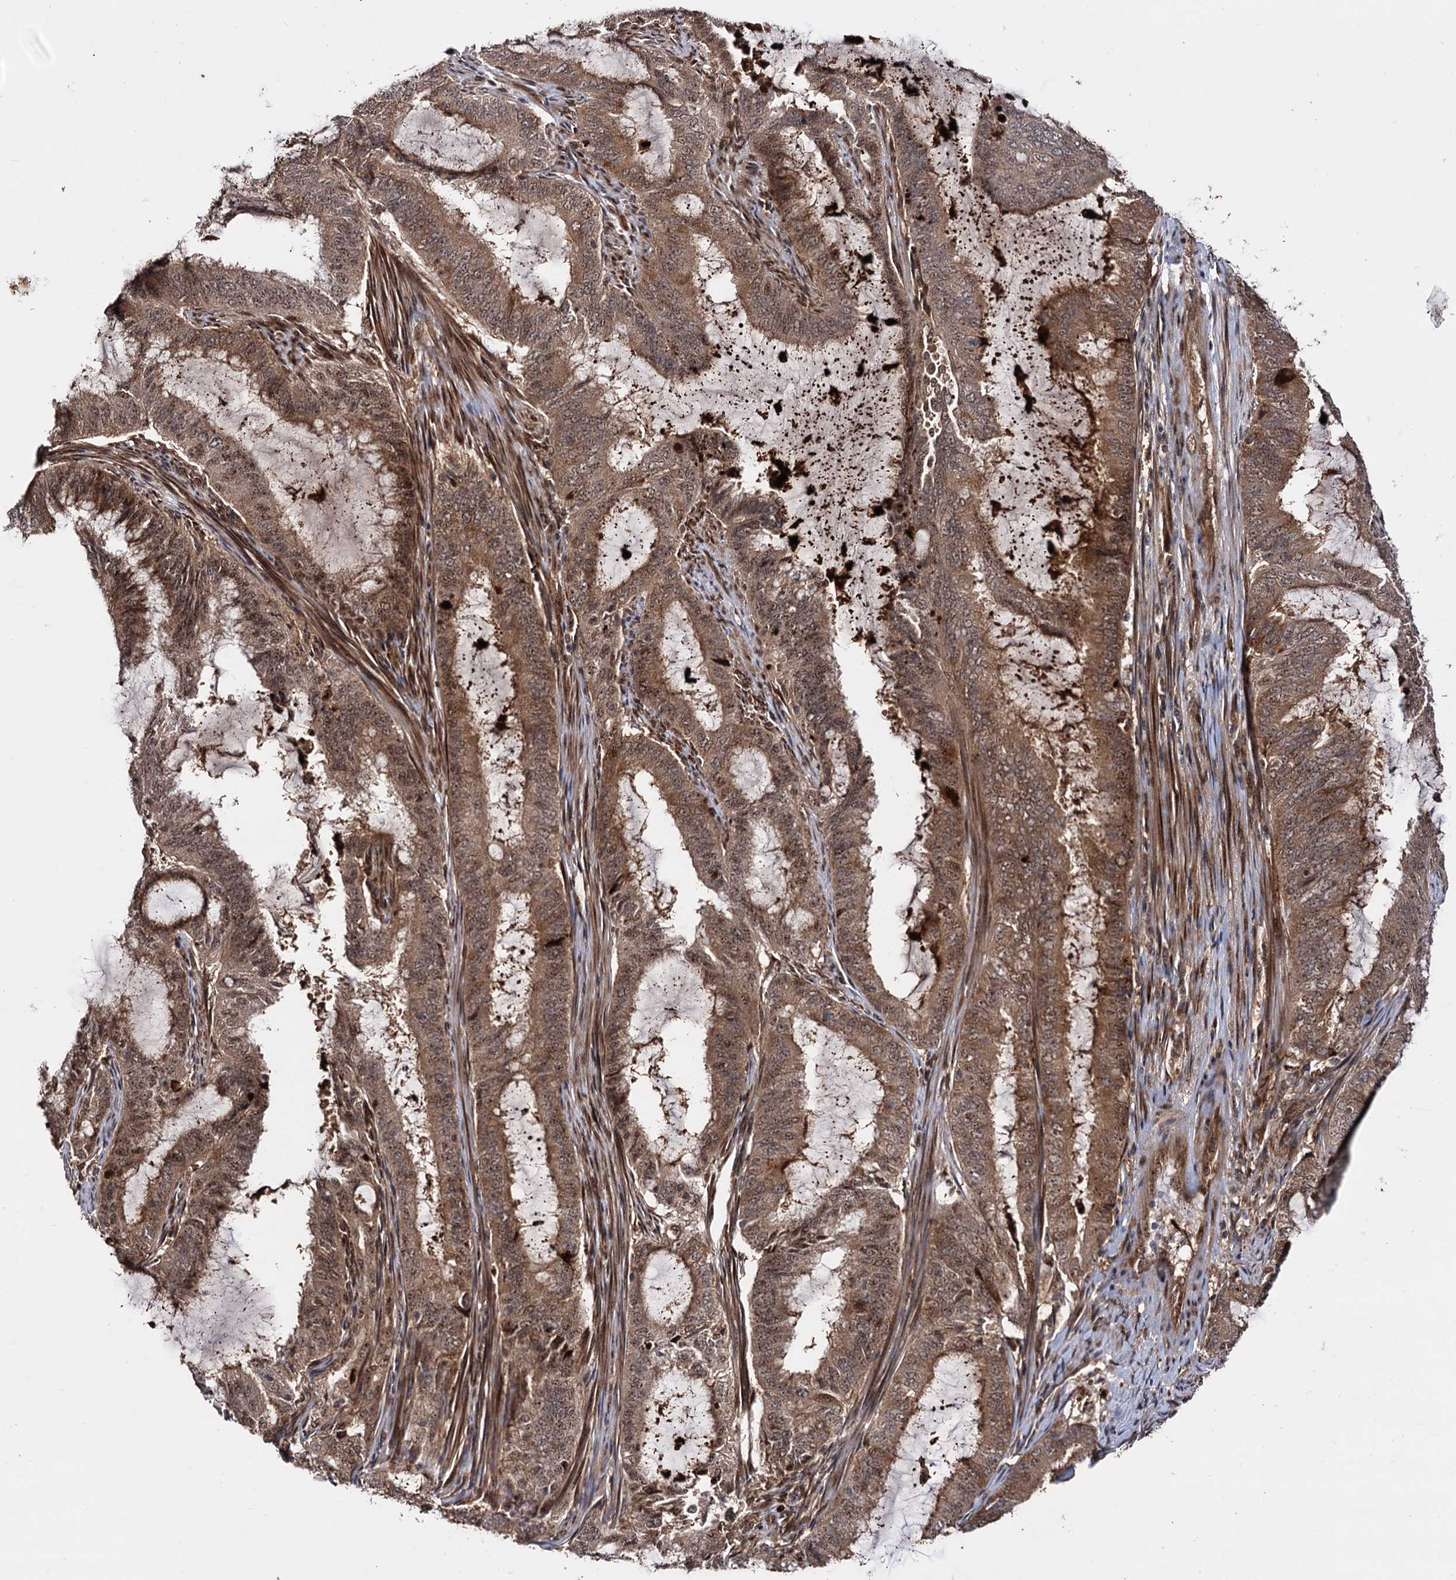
{"staining": {"intensity": "moderate", "quantity": ">75%", "location": "cytoplasmic/membranous,nuclear"}, "tissue": "endometrial cancer", "cell_type": "Tumor cells", "image_type": "cancer", "snomed": [{"axis": "morphology", "description": "Adenocarcinoma, NOS"}, {"axis": "topography", "description": "Endometrium"}], "caption": "A histopathology image of human endometrial cancer stained for a protein demonstrates moderate cytoplasmic/membranous and nuclear brown staining in tumor cells.", "gene": "PIGB", "patient": {"sex": "female", "age": 51}}